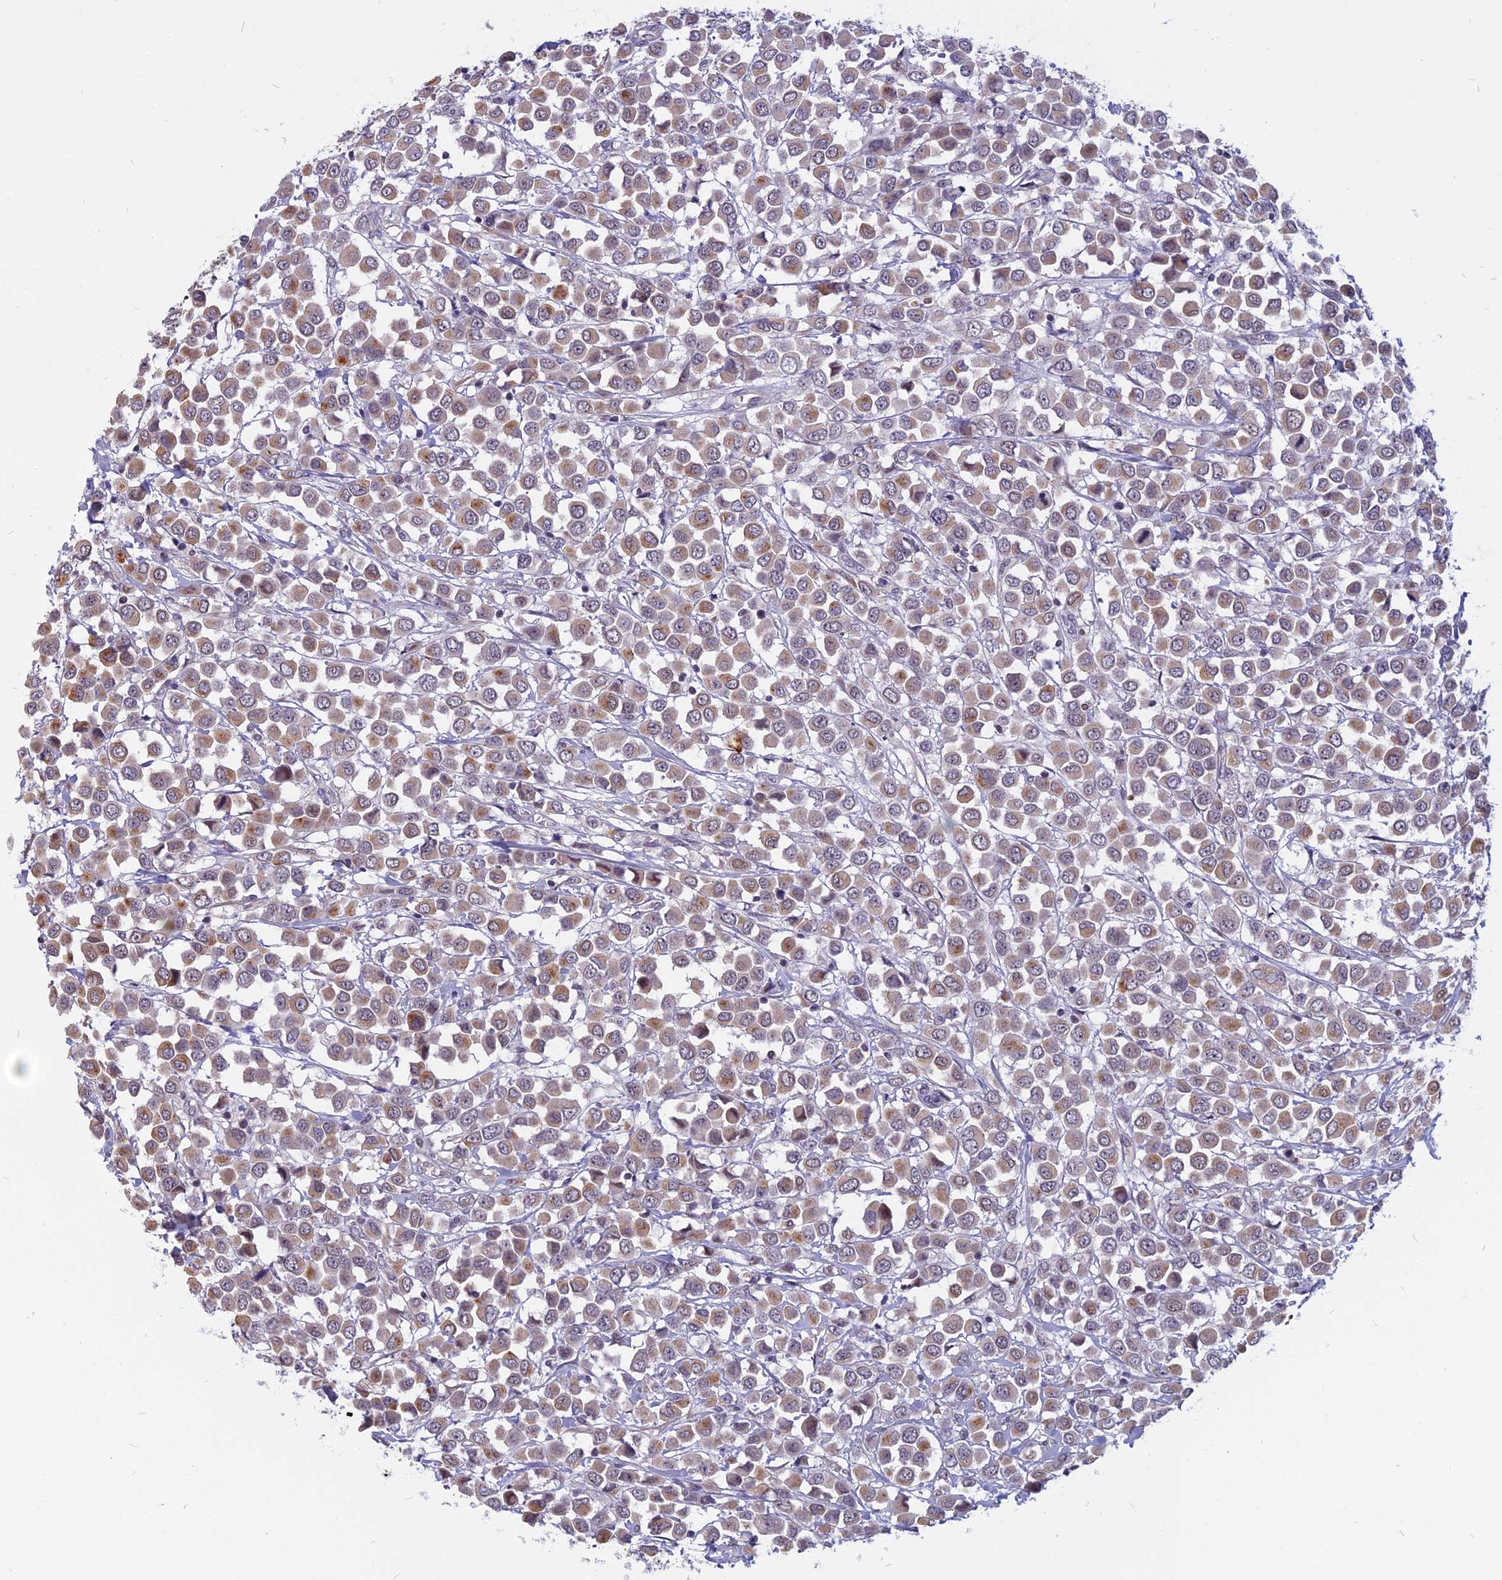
{"staining": {"intensity": "weak", "quantity": ">75%", "location": "cytoplasmic/membranous"}, "tissue": "breast cancer", "cell_type": "Tumor cells", "image_type": "cancer", "snomed": [{"axis": "morphology", "description": "Duct carcinoma"}, {"axis": "topography", "description": "Breast"}], "caption": "IHC image of neoplastic tissue: breast intraductal carcinoma stained using IHC demonstrates low levels of weak protein expression localized specifically in the cytoplasmic/membranous of tumor cells, appearing as a cytoplasmic/membranous brown color.", "gene": "CCDC113", "patient": {"sex": "female", "age": 61}}